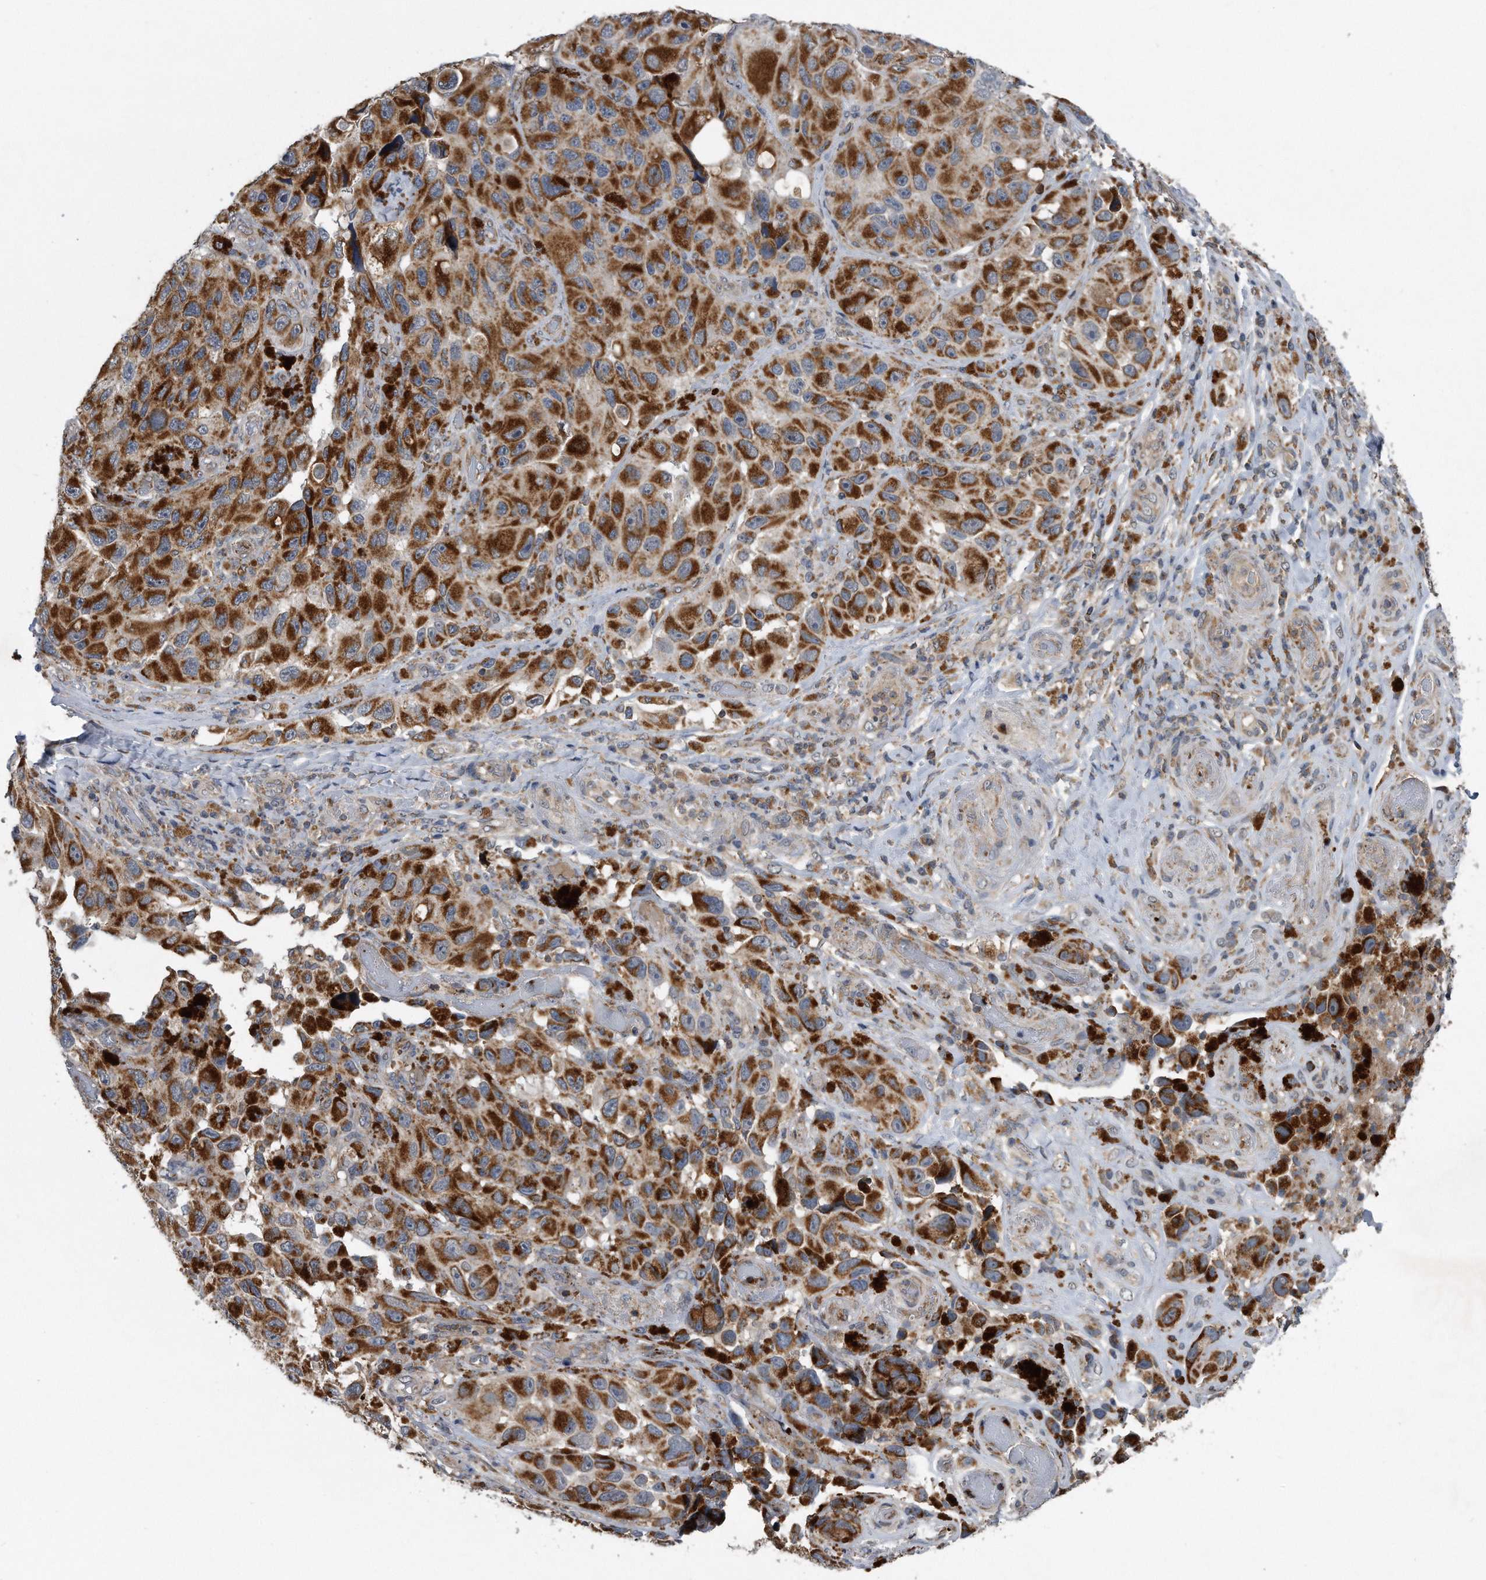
{"staining": {"intensity": "strong", "quantity": ">75%", "location": "cytoplasmic/membranous"}, "tissue": "melanoma", "cell_type": "Tumor cells", "image_type": "cancer", "snomed": [{"axis": "morphology", "description": "Malignant melanoma, NOS"}, {"axis": "topography", "description": "Skin"}], "caption": "Tumor cells display strong cytoplasmic/membranous expression in approximately >75% of cells in malignant melanoma.", "gene": "LYRM4", "patient": {"sex": "female", "age": 73}}